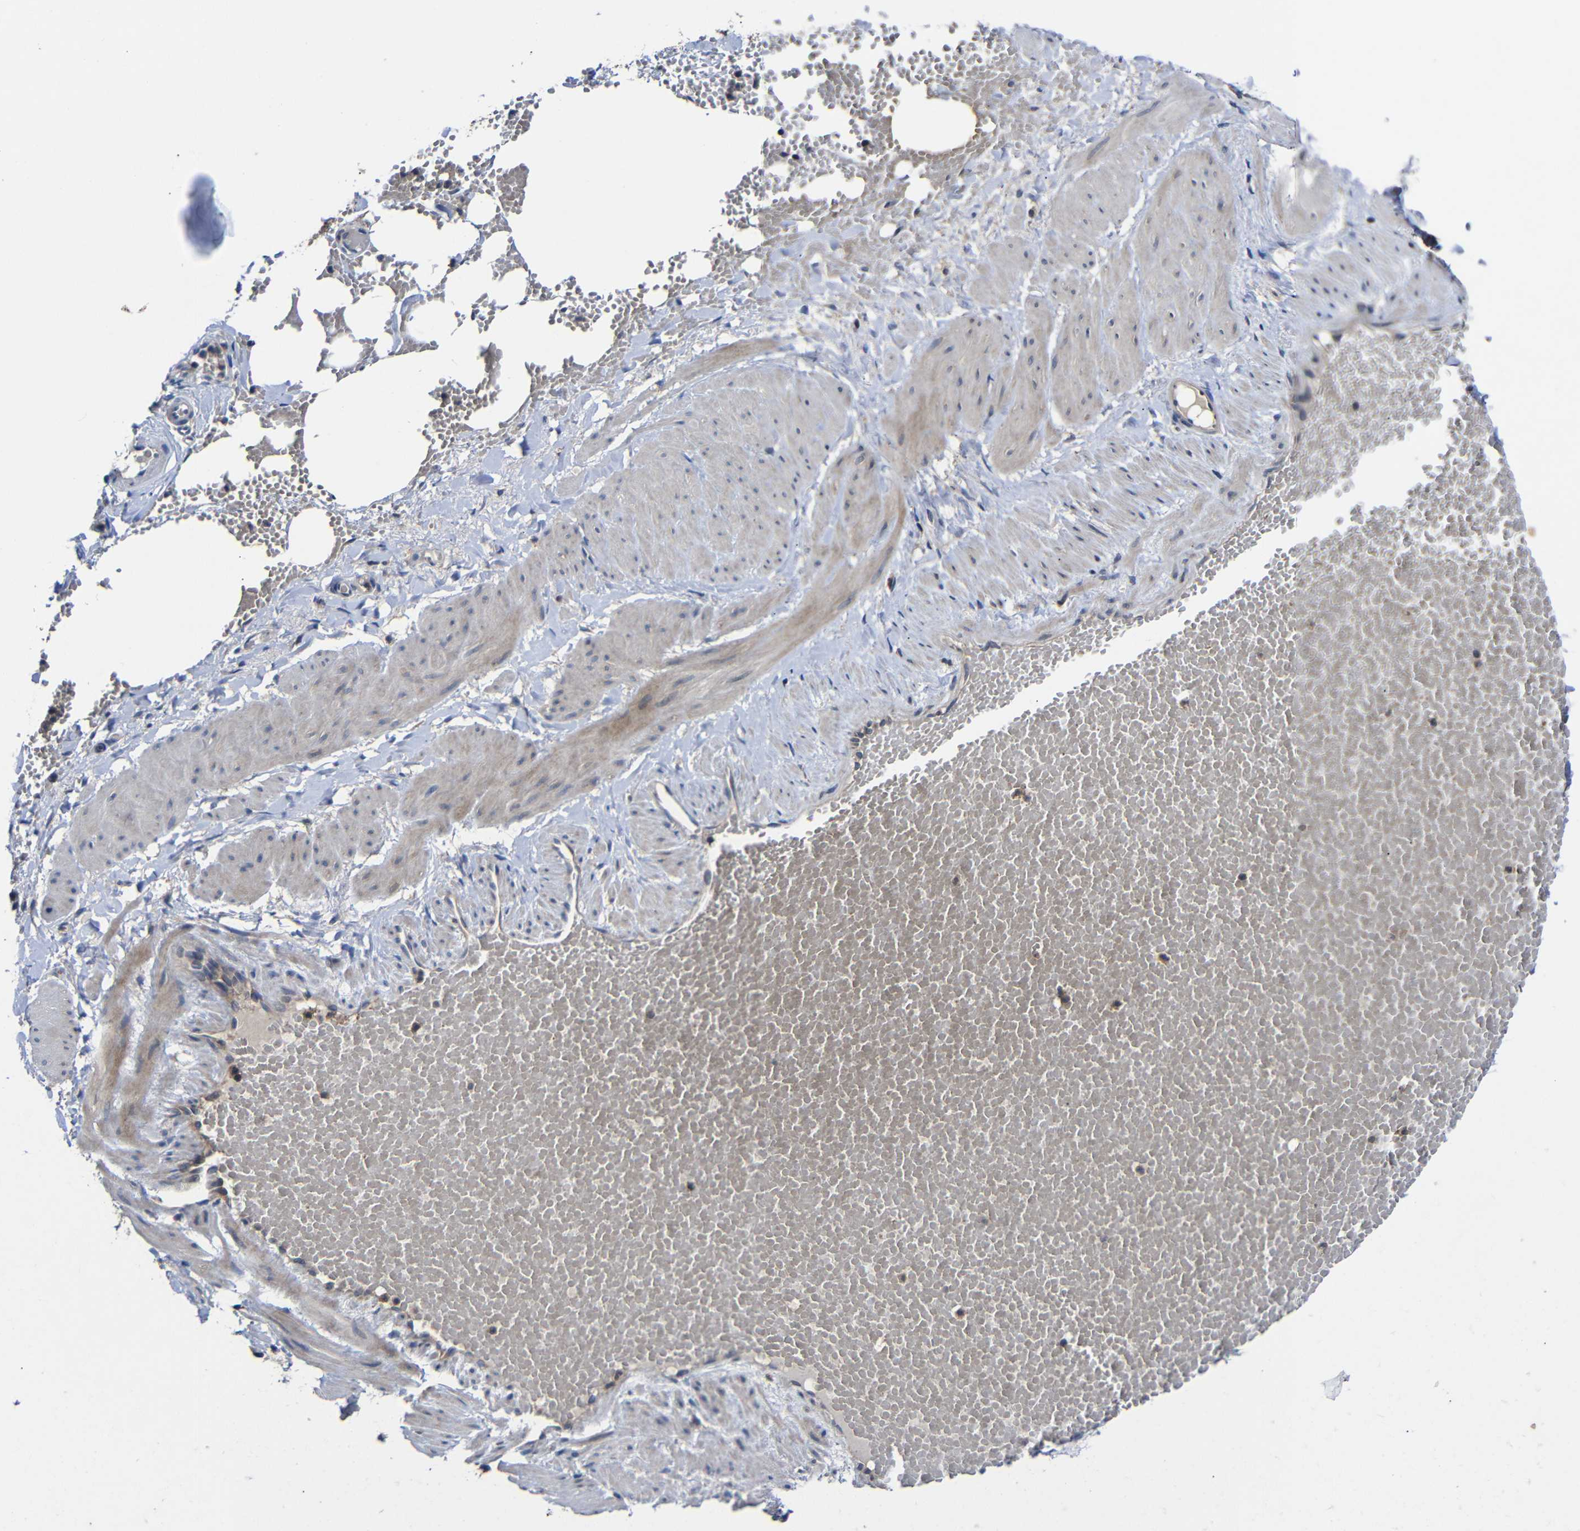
{"staining": {"intensity": "weak", "quantity": "25%-75%", "location": "cytoplasmic/membranous"}, "tissue": "adipose tissue", "cell_type": "Adipocytes", "image_type": "normal", "snomed": [{"axis": "morphology", "description": "Normal tissue, NOS"}, {"axis": "topography", "description": "Soft tissue"}, {"axis": "topography", "description": "Vascular tissue"}], "caption": "There is low levels of weak cytoplasmic/membranous staining in adipocytes of normal adipose tissue, as demonstrated by immunohistochemical staining (brown color).", "gene": "LPAR5", "patient": {"sex": "female", "age": 35}}